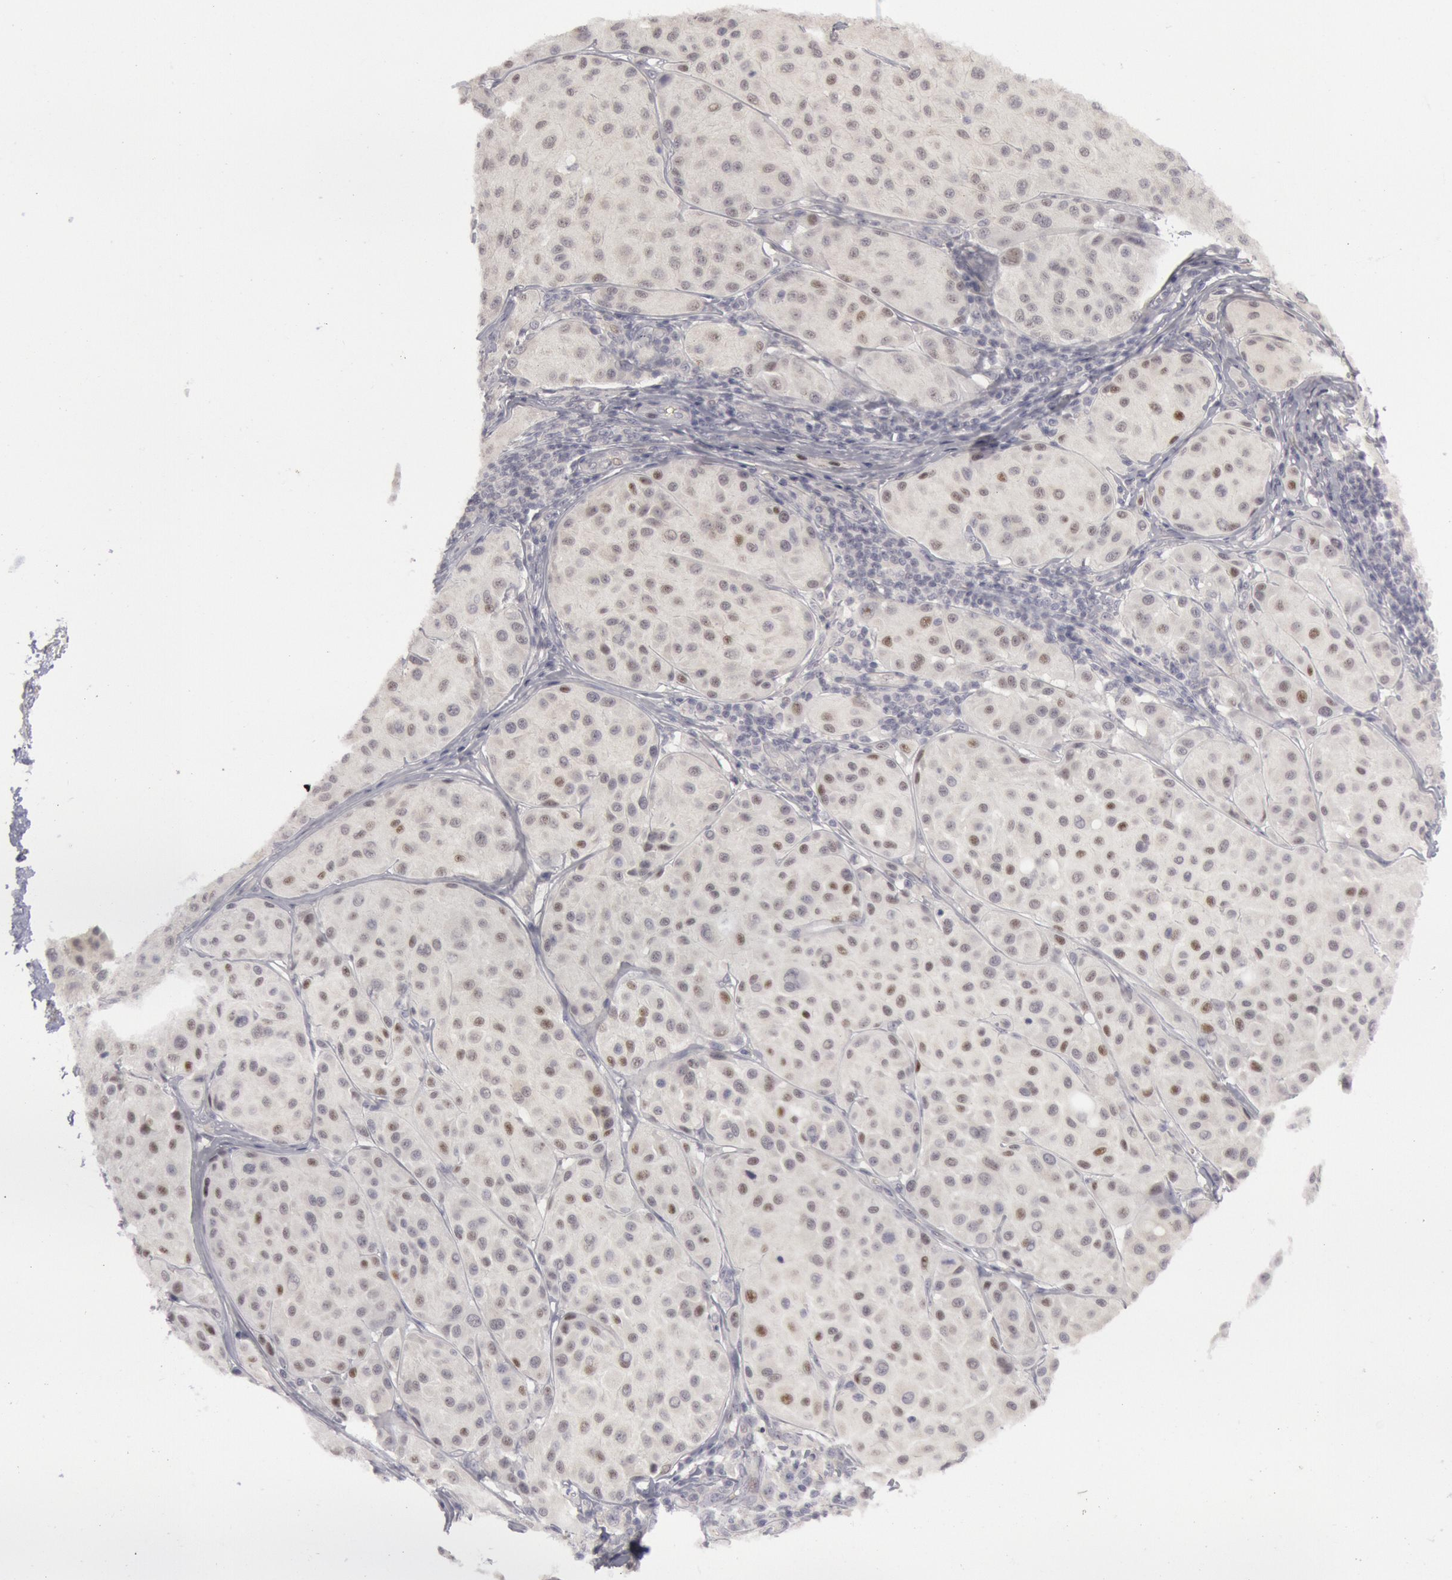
{"staining": {"intensity": "moderate", "quantity": ">75%", "location": "nuclear"}, "tissue": "melanoma", "cell_type": "Tumor cells", "image_type": "cancer", "snomed": [{"axis": "morphology", "description": "Malignant melanoma, NOS"}, {"axis": "topography", "description": "Skin"}], "caption": "Moderate nuclear protein staining is seen in about >75% of tumor cells in melanoma.", "gene": "JOSD1", "patient": {"sex": "male", "age": 36}}